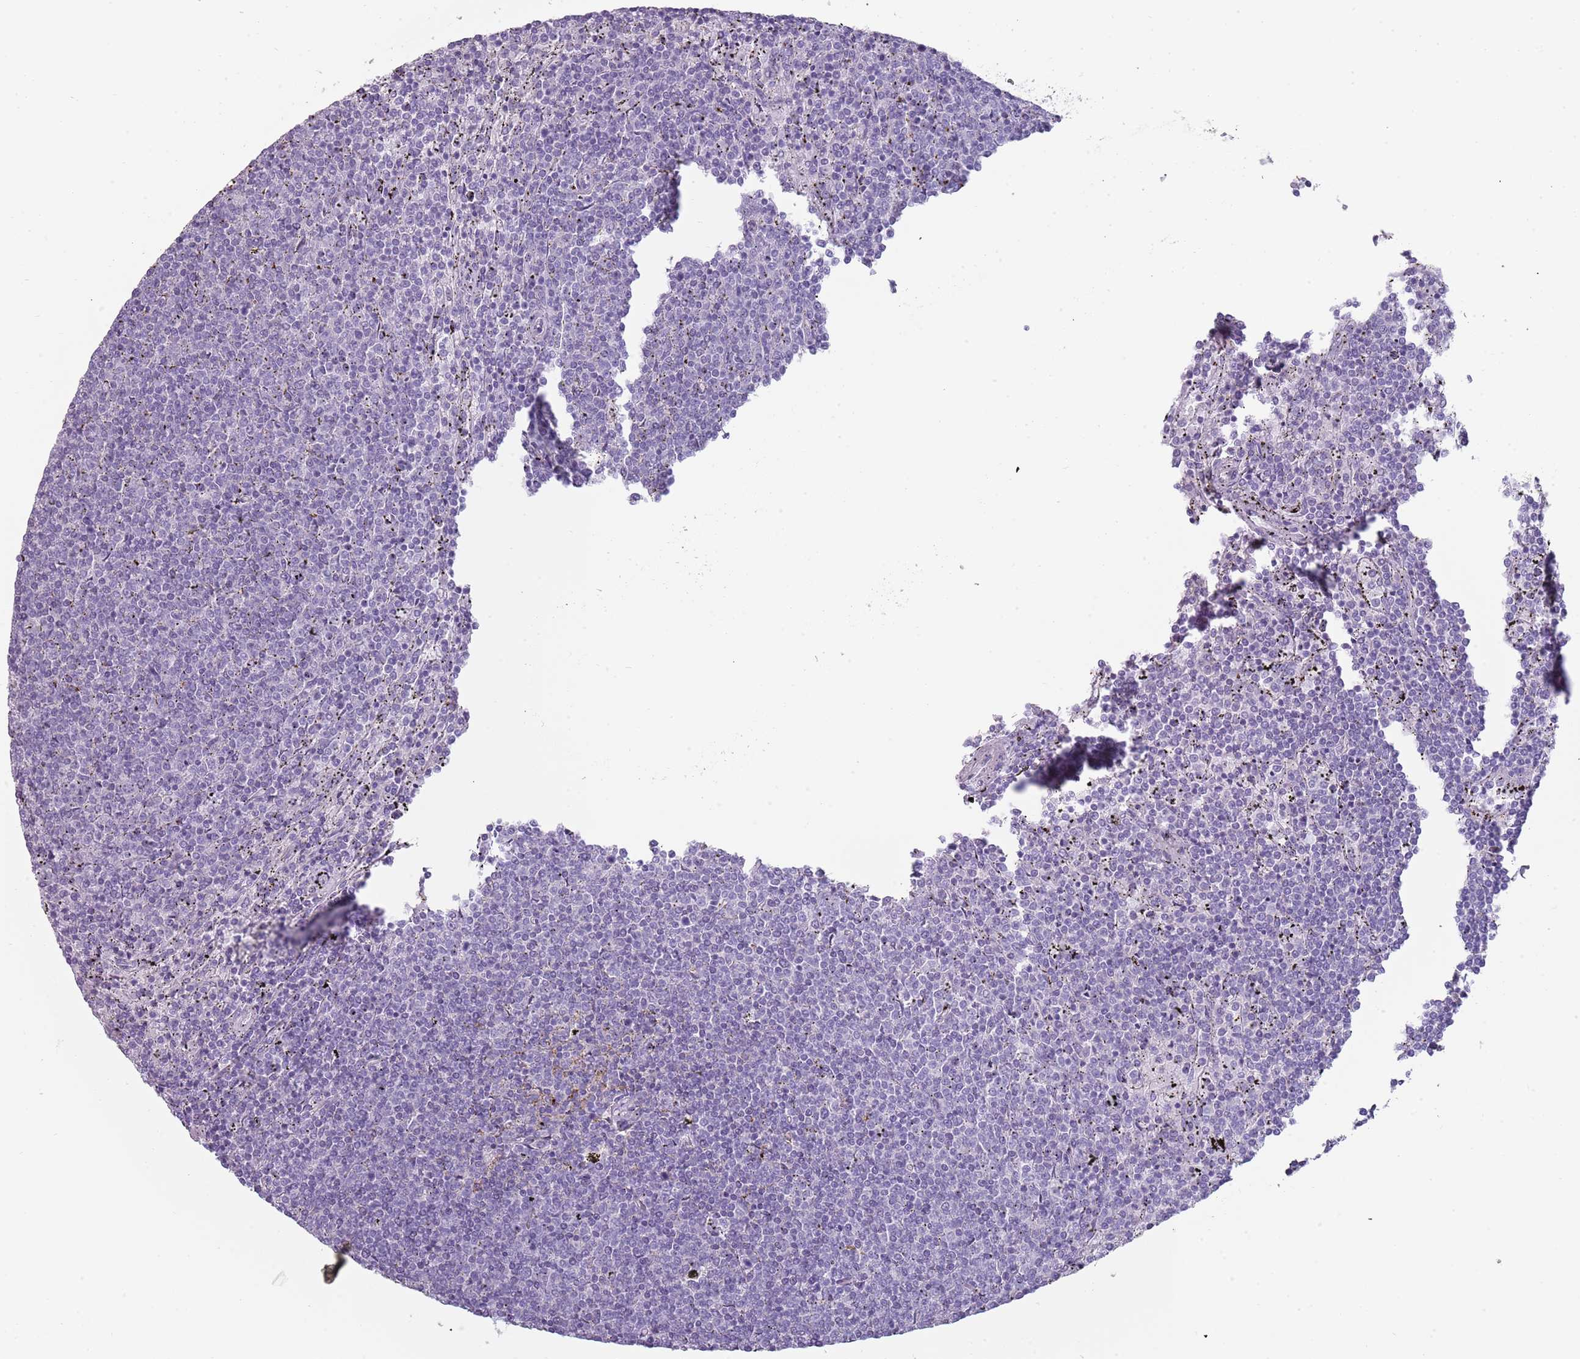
{"staining": {"intensity": "negative", "quantity": "none", "location": "none"}, "tissue": "lymphoma", "cell_type": "Tumor cells", "image_type": "cancer", "snomed": [{"axis": "morphology", "description": "Malignant lymphoma, non-Hodgkin's type, Low grade"}, {"axis": "topography", "description": "Spleen"}], "caption": "An image of malignant lymphoma, non-Hodgkin's type (low-grade) stained for a protein displays no brown staining in tumor cells.", "gene": "COLEC12", "patient": {"sex": "female", "age": 50}}